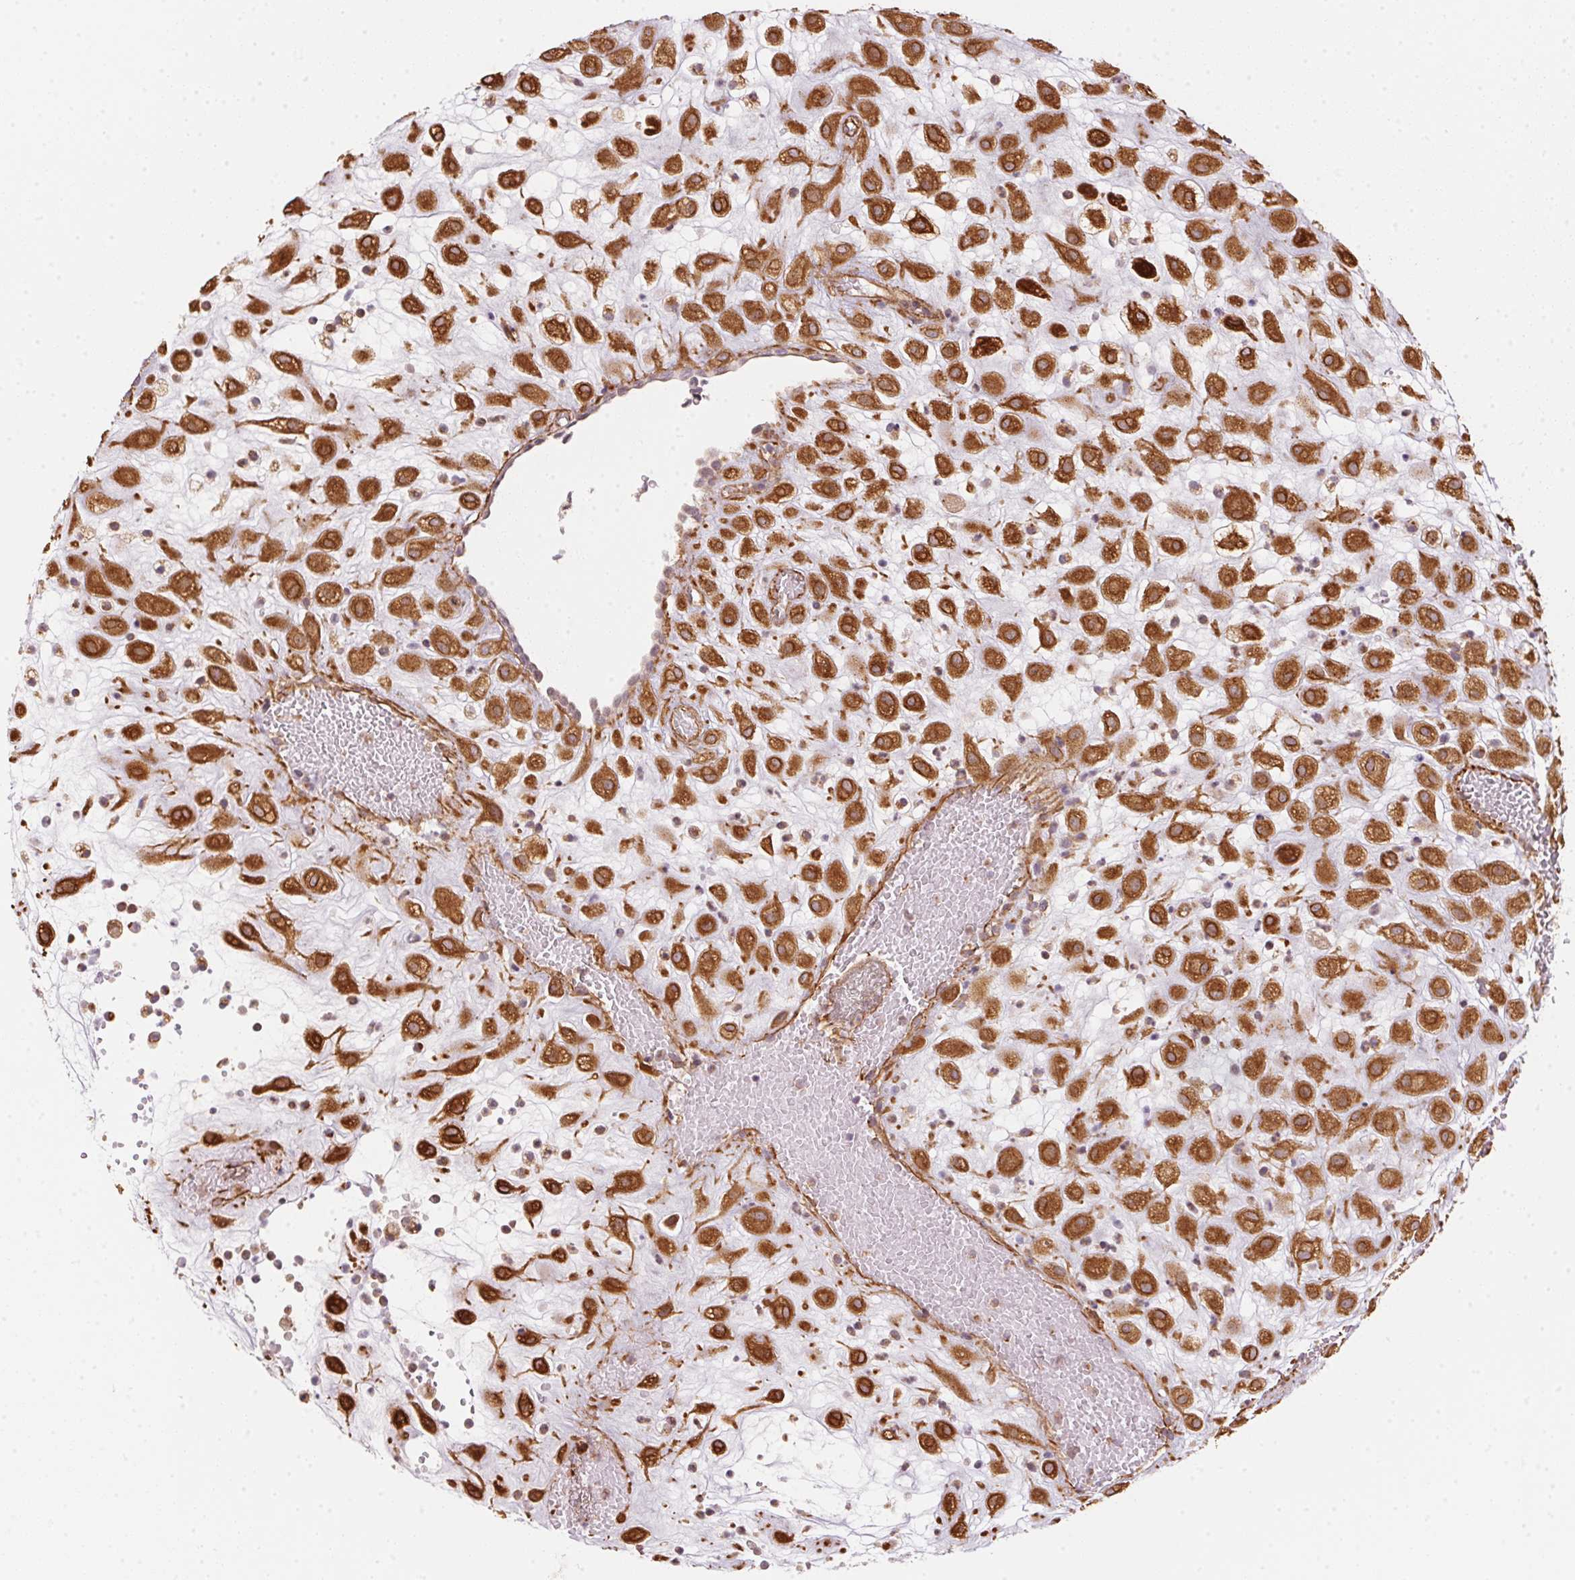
{"staining": {"intensity": "strong", "quantity": ">75%", "location": "cytoplasmic/membranous"}, "tissue": "placenta", "cell_type": "Decidual cells", "image_type": "normal", "snomed": [{"axis": "morphology", "description": "Normal tissue, NOS"}, {"axis": "topography", "description": "Placenta"}], "caption": "DAB (3,3'-diaminobenzidine) immunohistochemical staining of unremarkable placenta exhibits strong cytoplasmic/membranous protein positivity in about >75% of decidual cells.", "gene": "FOXR2", "patient": {"sex": "female", "age": 24}}